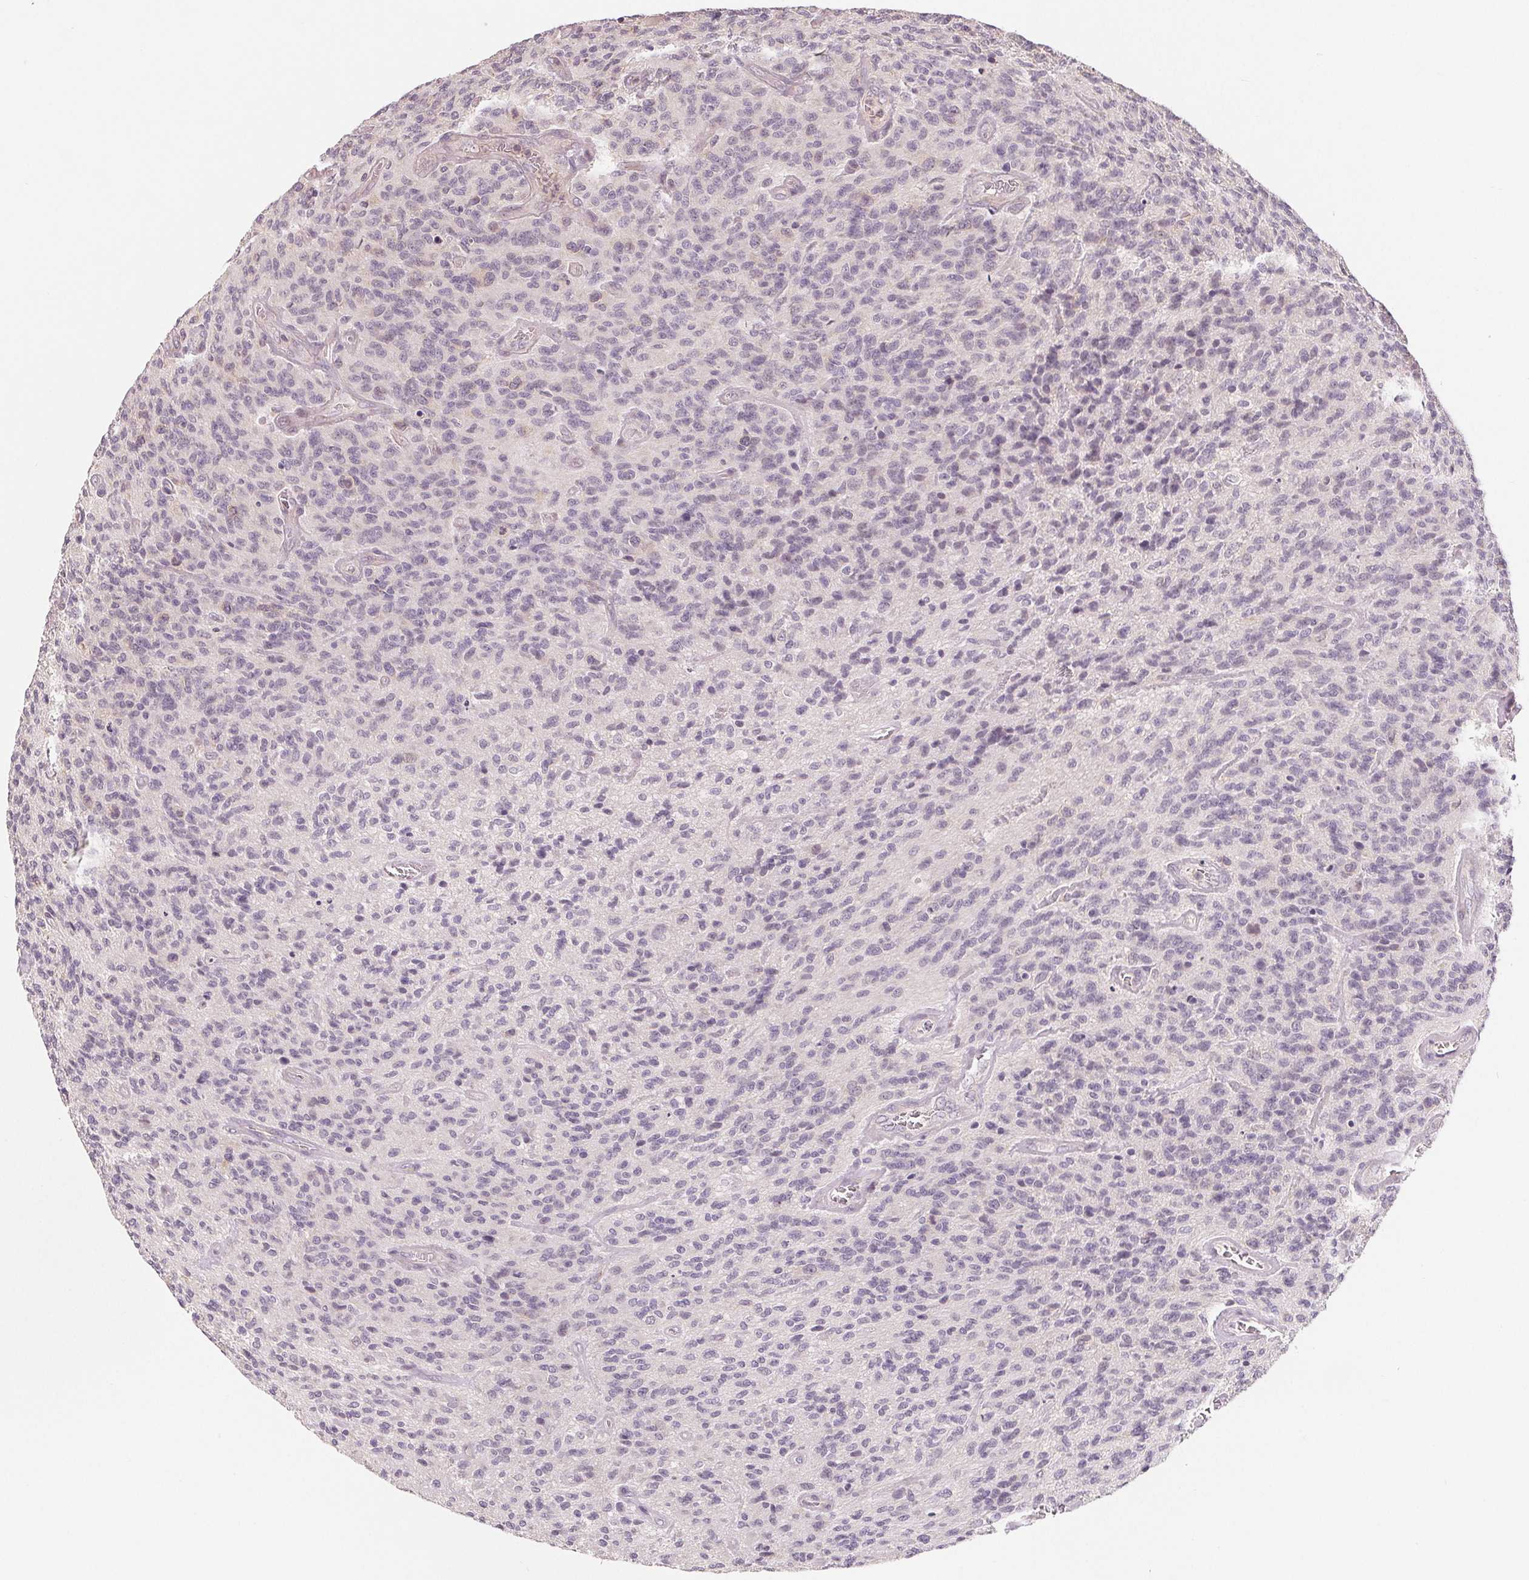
{"staining": {"intensity": "negative", "quantity": "none", "location": "none"}, "tissue": "glioma", "cell_type": "Tumor cells", "image_type": "cancer", "snomed": [{"axis": "morphology", "description": "Glioma, malignant, High grade"}, {"axis": "topography", "description": "Brain"}], "caption": "Tumor cells are negative for brown protein staining in glioma. (DAB immunohistochemistry (IHC) with hematoxylin counter stain).", "gene": "AQP8", "patient": {"sex": "male", "age": 76}}